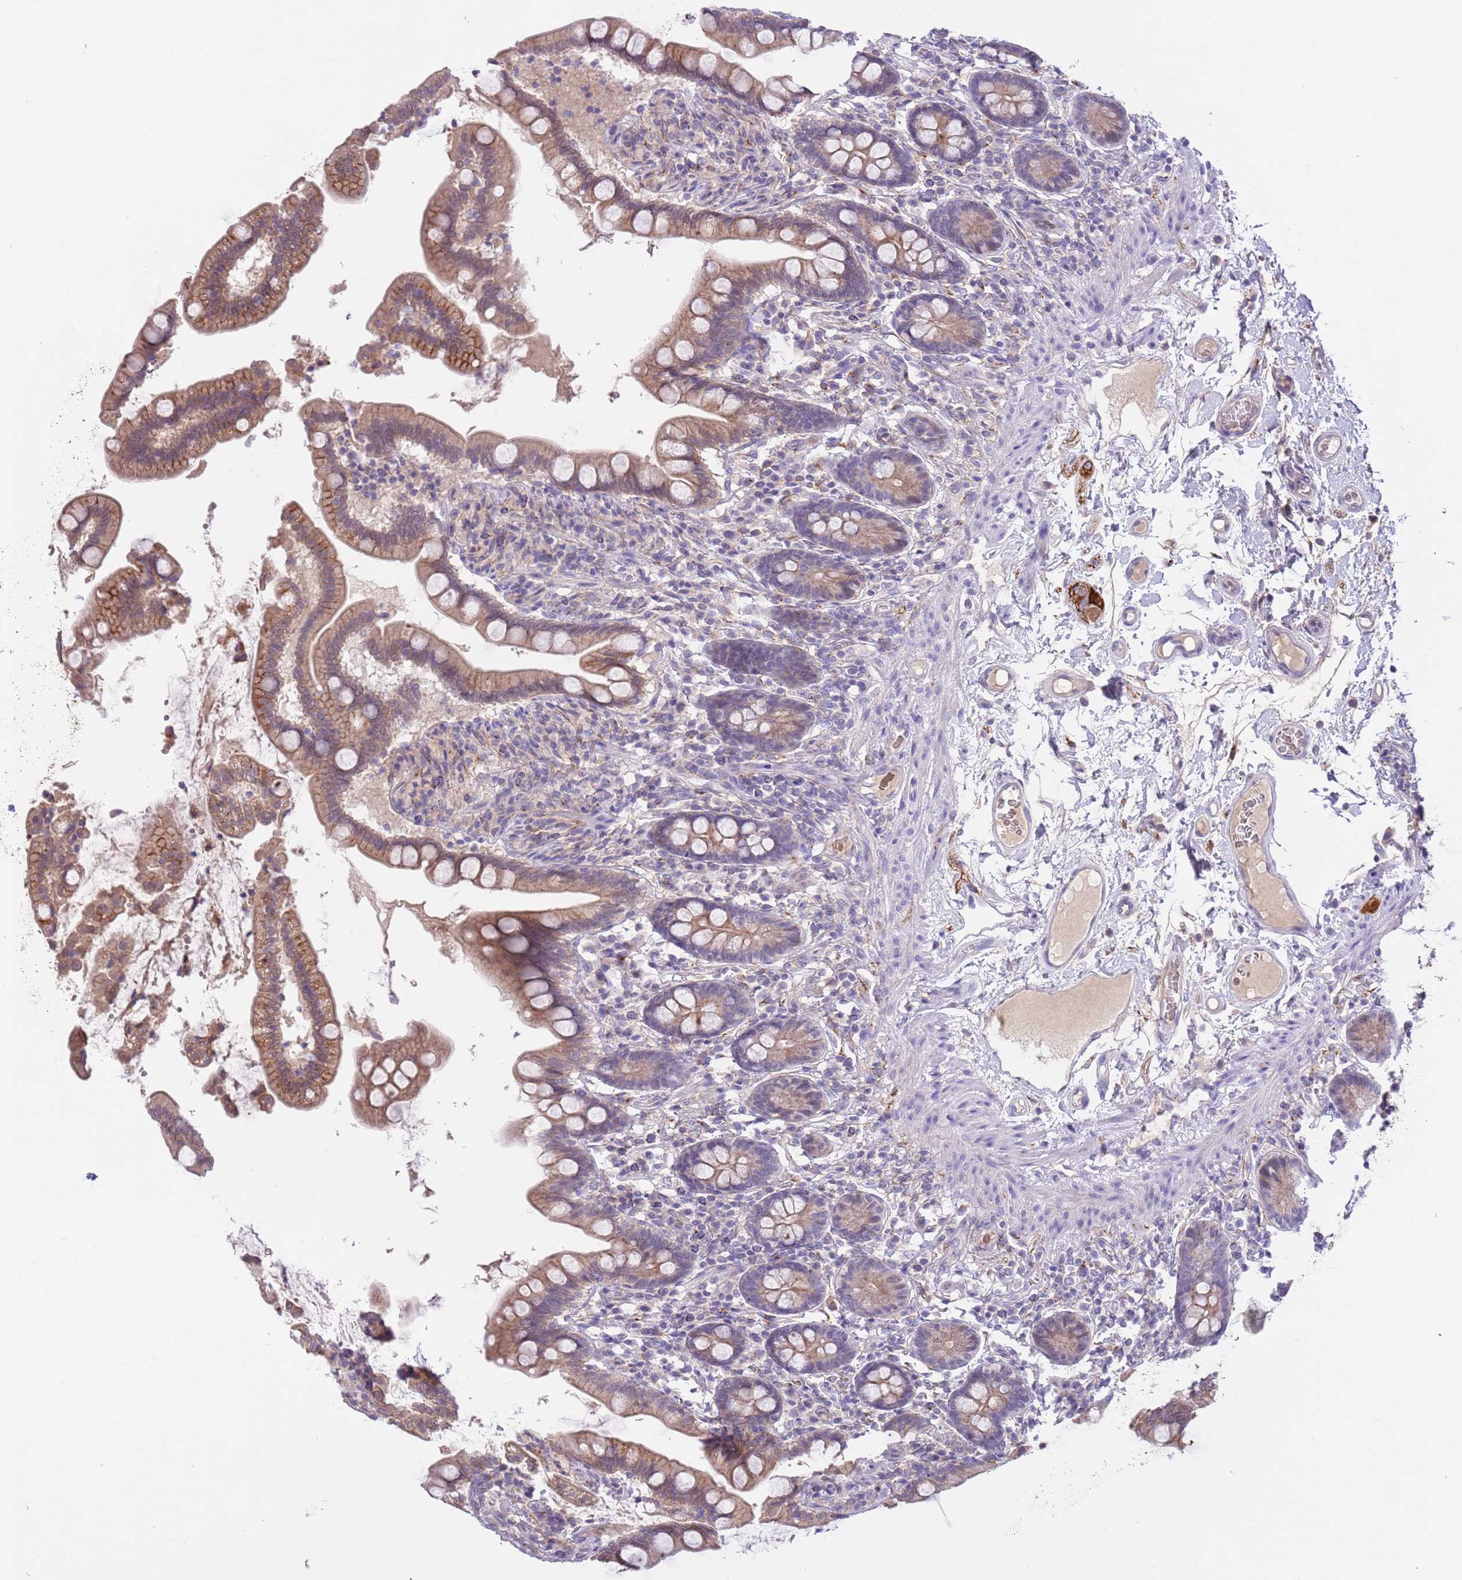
{"staining": {"intensity": "moderate", "quantity": ">75%", "location": "cytoplasmic/membranous"}, "tissue": "small intestine", "cell_type": "Glandular cells", "image_type": "normal", "snomed": [{"axis": "morphology", "description": "Normal tissue, NOS"}, {"axis": "topography", "description": "Small intestine"}], "caption": "Glandular cells show medium levels of moderate cytoplasmic/membranous staining in about >75% of cells in unremarkable human small intestine.", "gene": "CFAP73", "patient": {"sex": "female", "age": 64}}